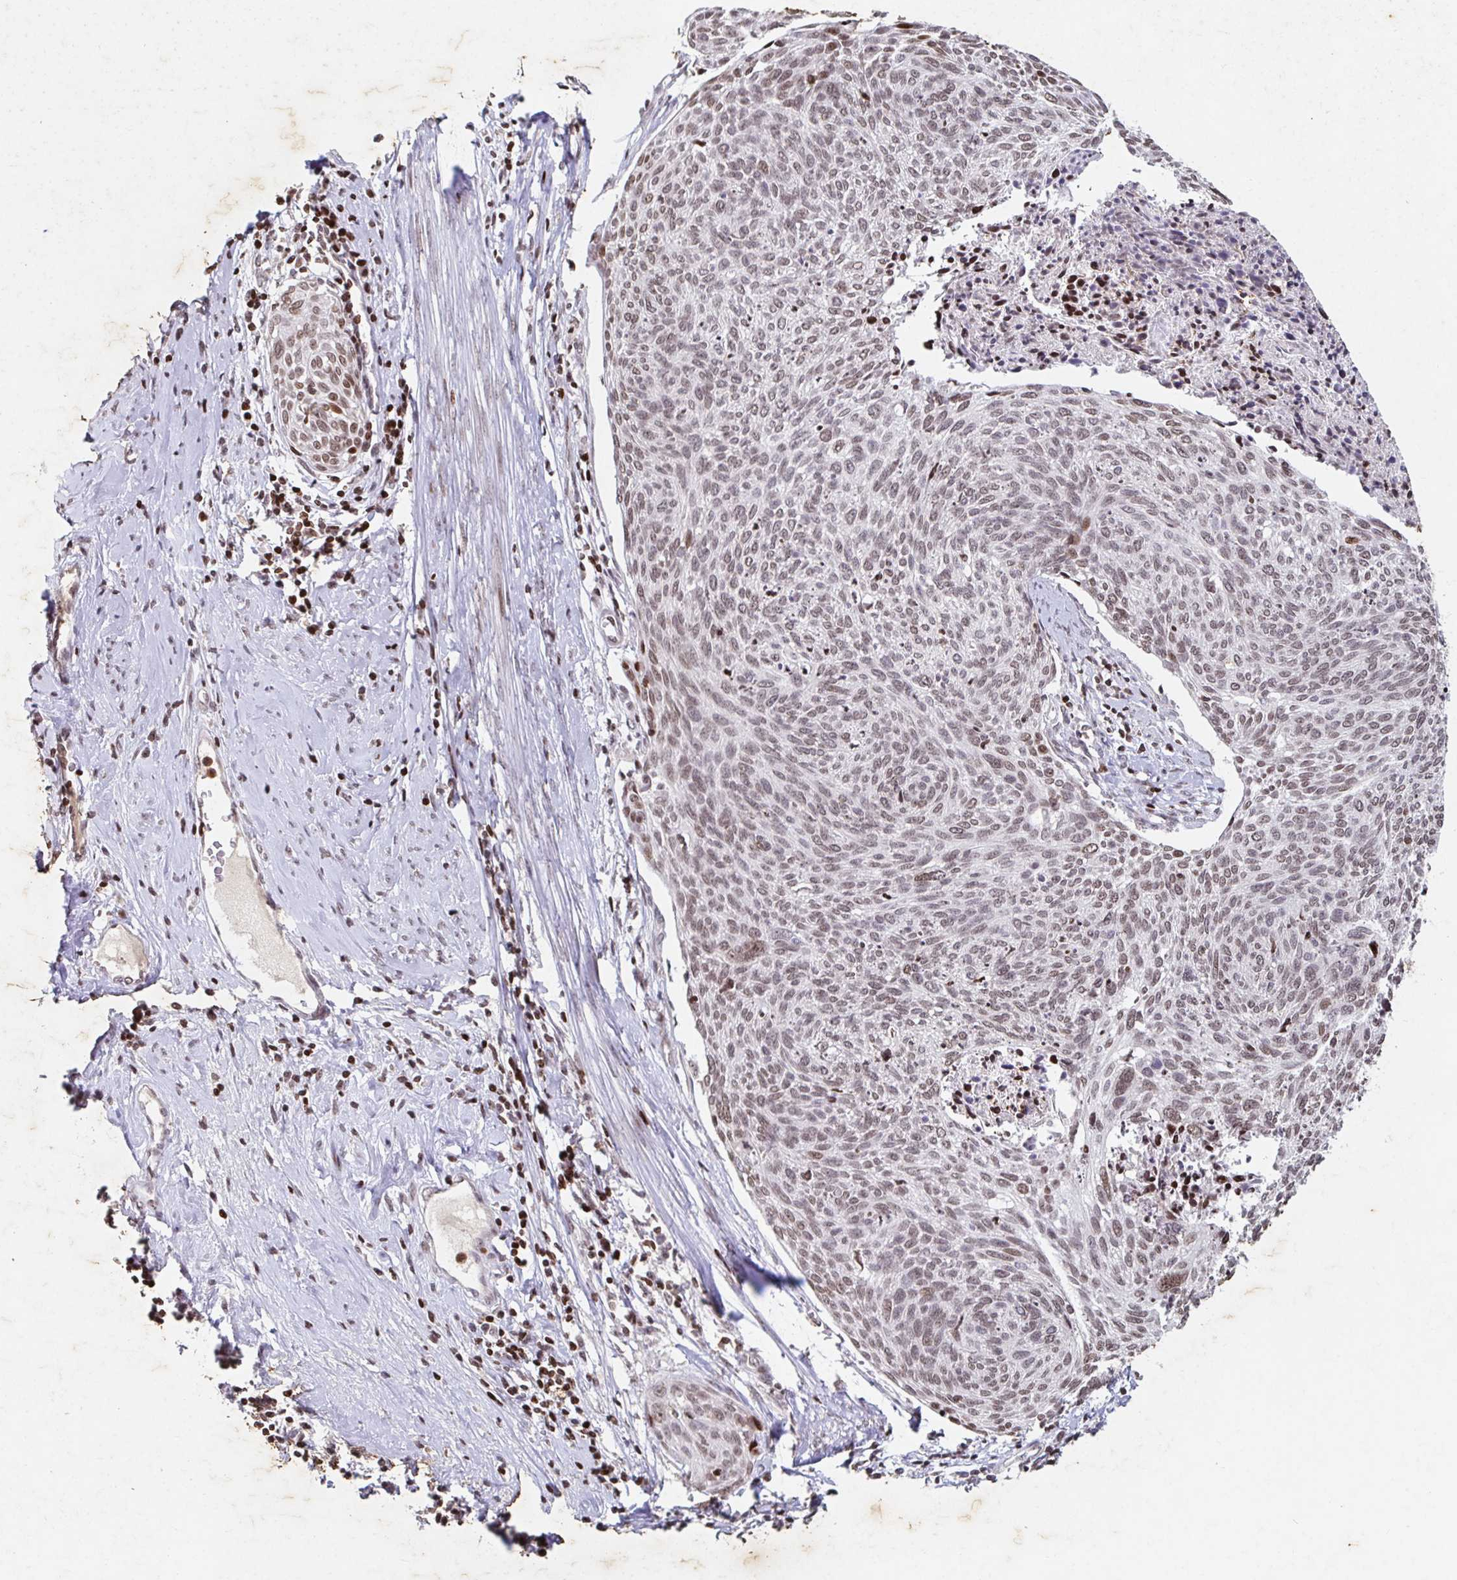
{"staining": {"intensity": "weak", "quantity": ">75%", "location": "nuclear"}, "tissue": "cervical cancer", "cell_type": "Tumor cells", "image_type": "cancer", "snomed": [{"axis": "morphology", "description": "Squamous cell carcinoma, NOS"}, {"axis": "topography", "description": "Cervix"}], "caption": "Cervical cancer stained with DAB immunohistochemistry (IHC) demonstrates low levels of weak nuclear staining in about >75% of tumor cells. The staining is performed using DAB (3,3'-diaminobenzidine) brown chromogen to label protein expression. The nuclei are counter-stained blue using hematoxylin.", "gene": "C19orf53", "patient": {"sex": "female", "age": 49}}